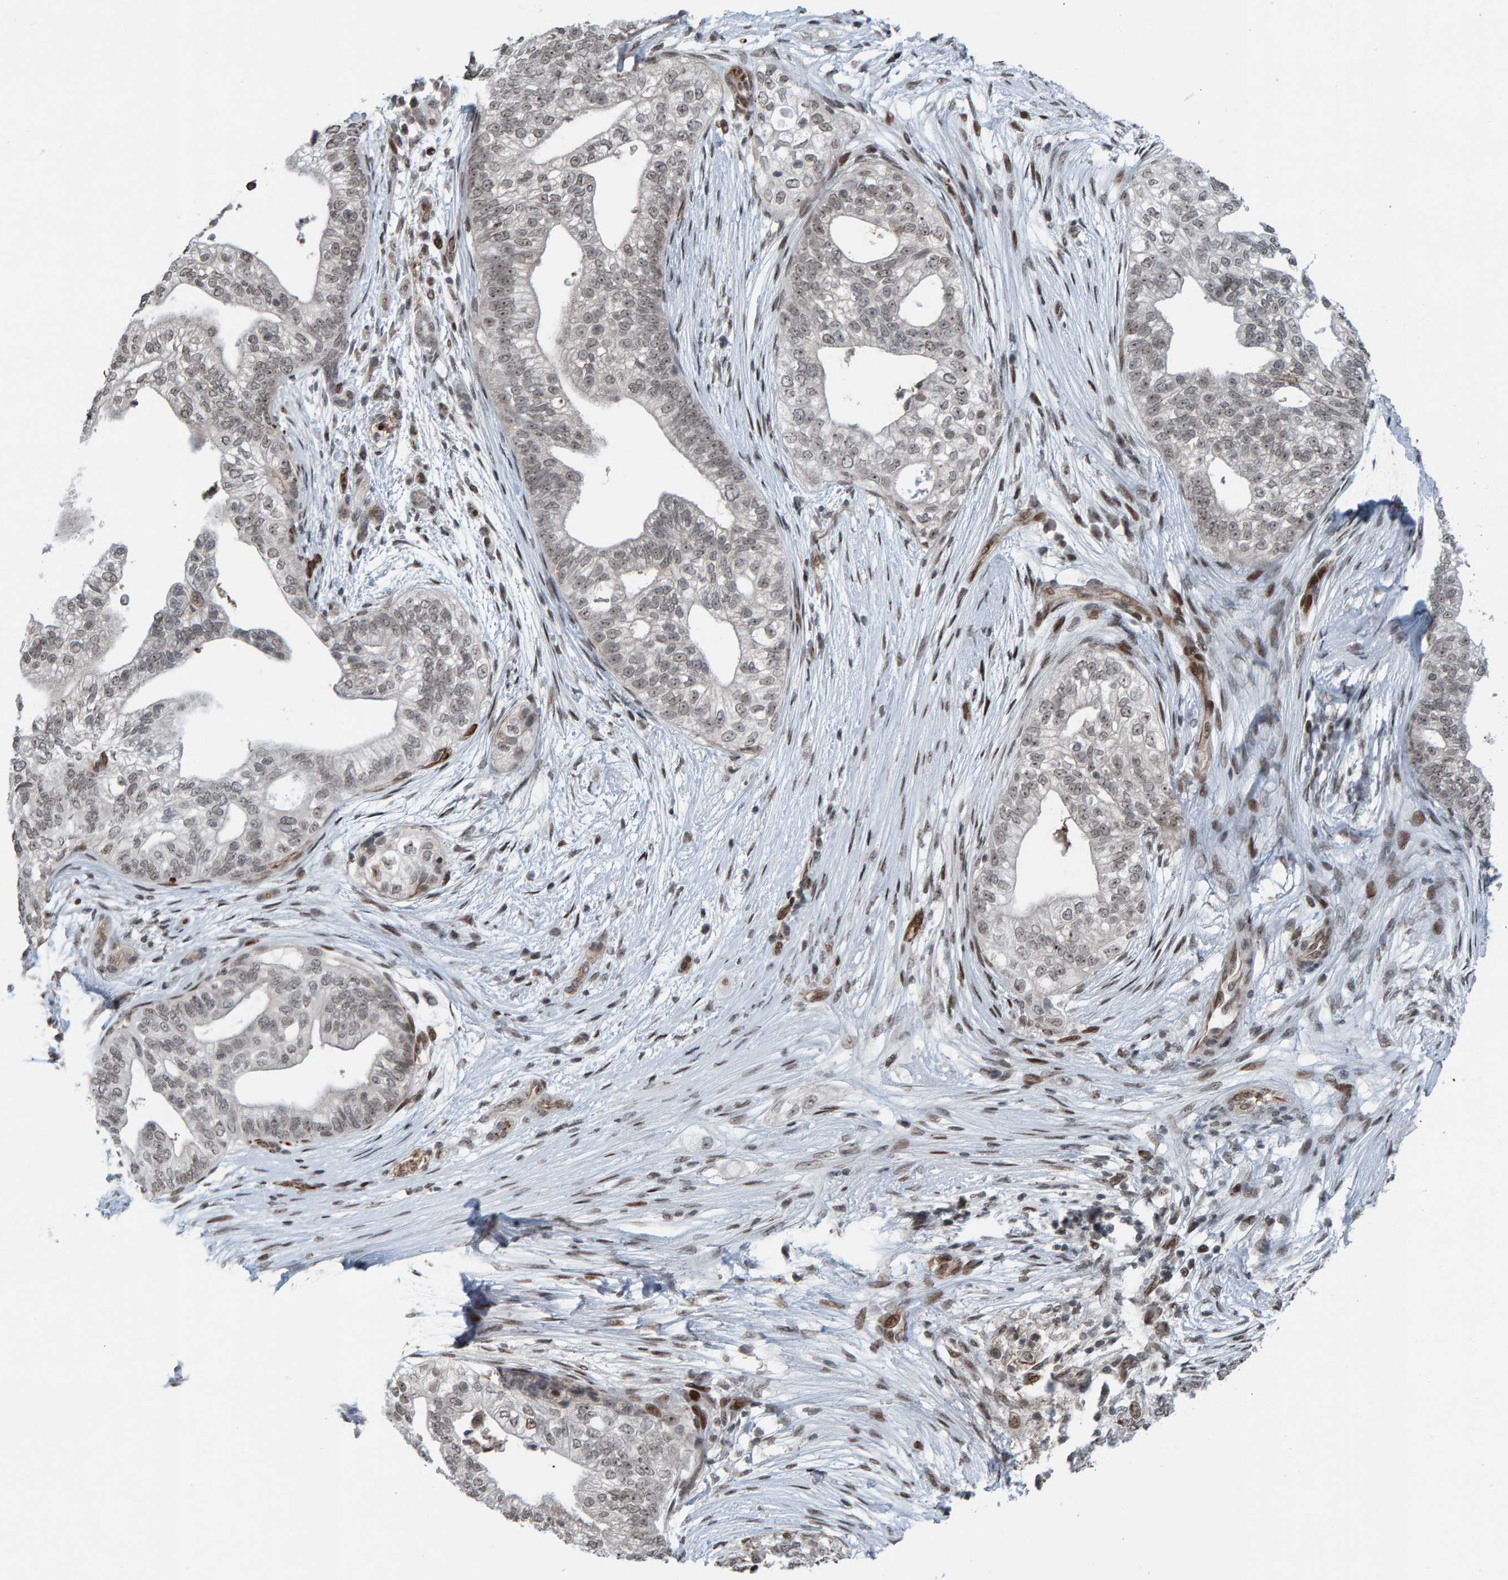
{"staining": {"intensity": "weak", "quantity": "<25%", "location": "nuclear"}, "tissue": "pancreatic cancer", "cell_type": "Tumor cells", "image_type": "cancer", "snomed": [{"axis": "morphology", "description": "Adenocarcinoma, NOS"}, {"axis": "topography", "description": "Pancreas"}], "caption": "Immunohistochemistry (IHC) of human pancreatic cancer (adenocarcinoma) exhibits no expression in tumor cells.", "gene": "ZNF366", "patient": {"sex": "male", "age": 72}}